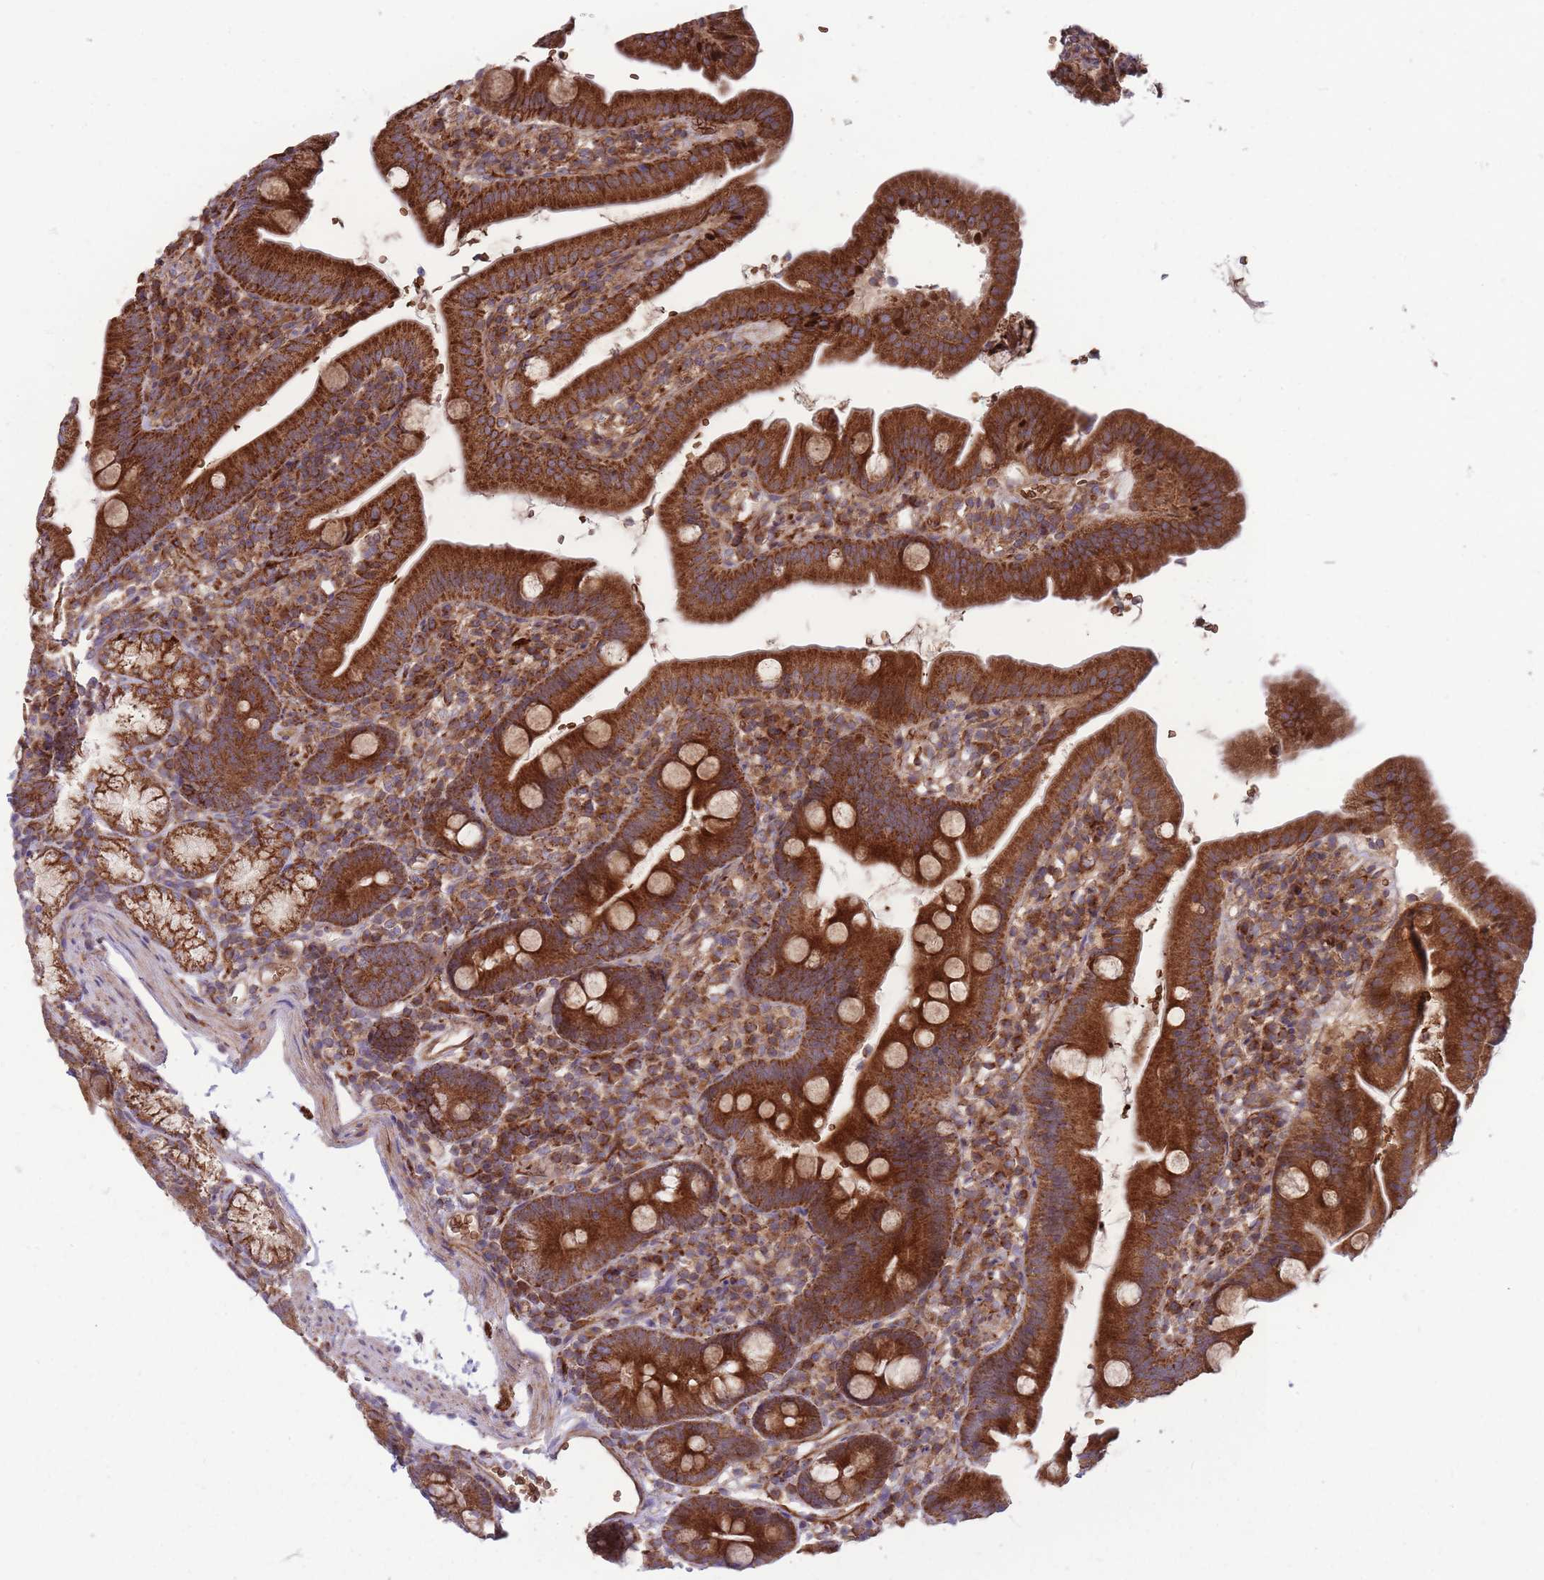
{"staining": {"intensity": "strong", "quantity": ">75%", "location": "cytoplasmic/membranous"}, "tissue": "duodenum", "cell_type": "Glandular cells", "image_type": "normal", "snomed": [{"axis": "morphology", "description": "Normal tissue, NOS"}, {"axis": "topography", "description": "Duodenum"}], "caption": "High-magnification brightfield microscopy of benign duodenum stained with DAB (3,3'-diaminobenzidine) (brown) and counterstained with hematoxylin (blue). glandular cells exhibit strong cytoplasmic/membranous staining is appreciated in about>75% of cells. (DAB (3,3'-diaminobenzidine) IHC with brightfield microscopy, high magnification).", "gene": "ANKRD10", "patient": {"sex": "female", "age": 67}}